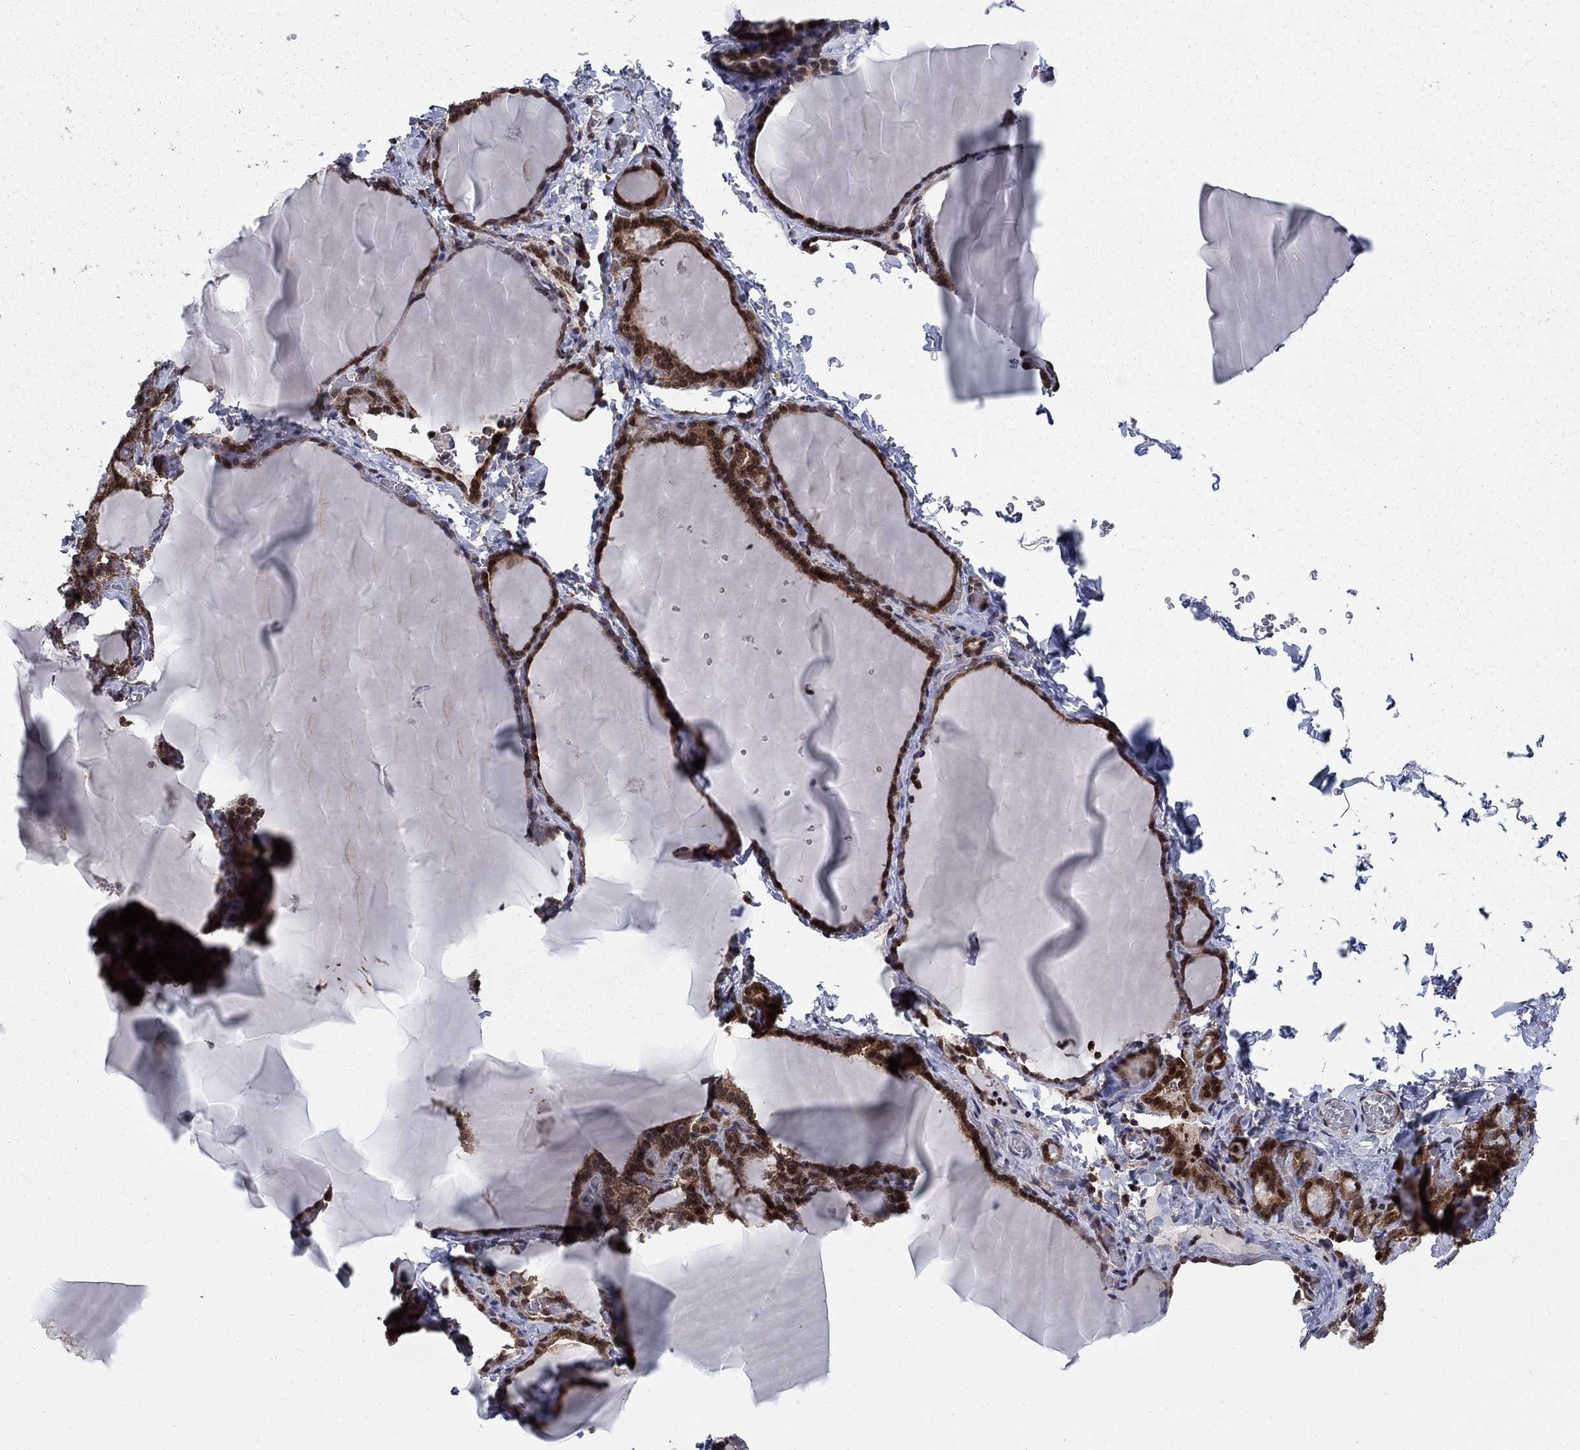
{"staining": {"intensity": "strong", "quantity": "25%-75%", "location": "cytoplasmic/membranous,nuclear"}, "tissue": "thyroid gland", "cell_type": "Glandular cells", "image_type": "normal", "snomed": [{"axis": "morphology", "description": "Normal tissue, NOS"}, {"axis": "morphology", "description": "Hyperplasia, NOS"}, {"axis": "topography", "description": "Thyroid gland"}], "caption": "Brown immunohistochemical staining in normal thyroid gland exhibits strong cytoplasmic/membranous,nuclear staining in about 25%-75% of glandular cells. Using DAB (3,3'-diaminobenzidine) (brown) and hematoxylin (blue) stains, captured at high magnification using brightfield microscopy.", "gene": "DNAJA1", "patient": {"sex": "female", "age": 27}}